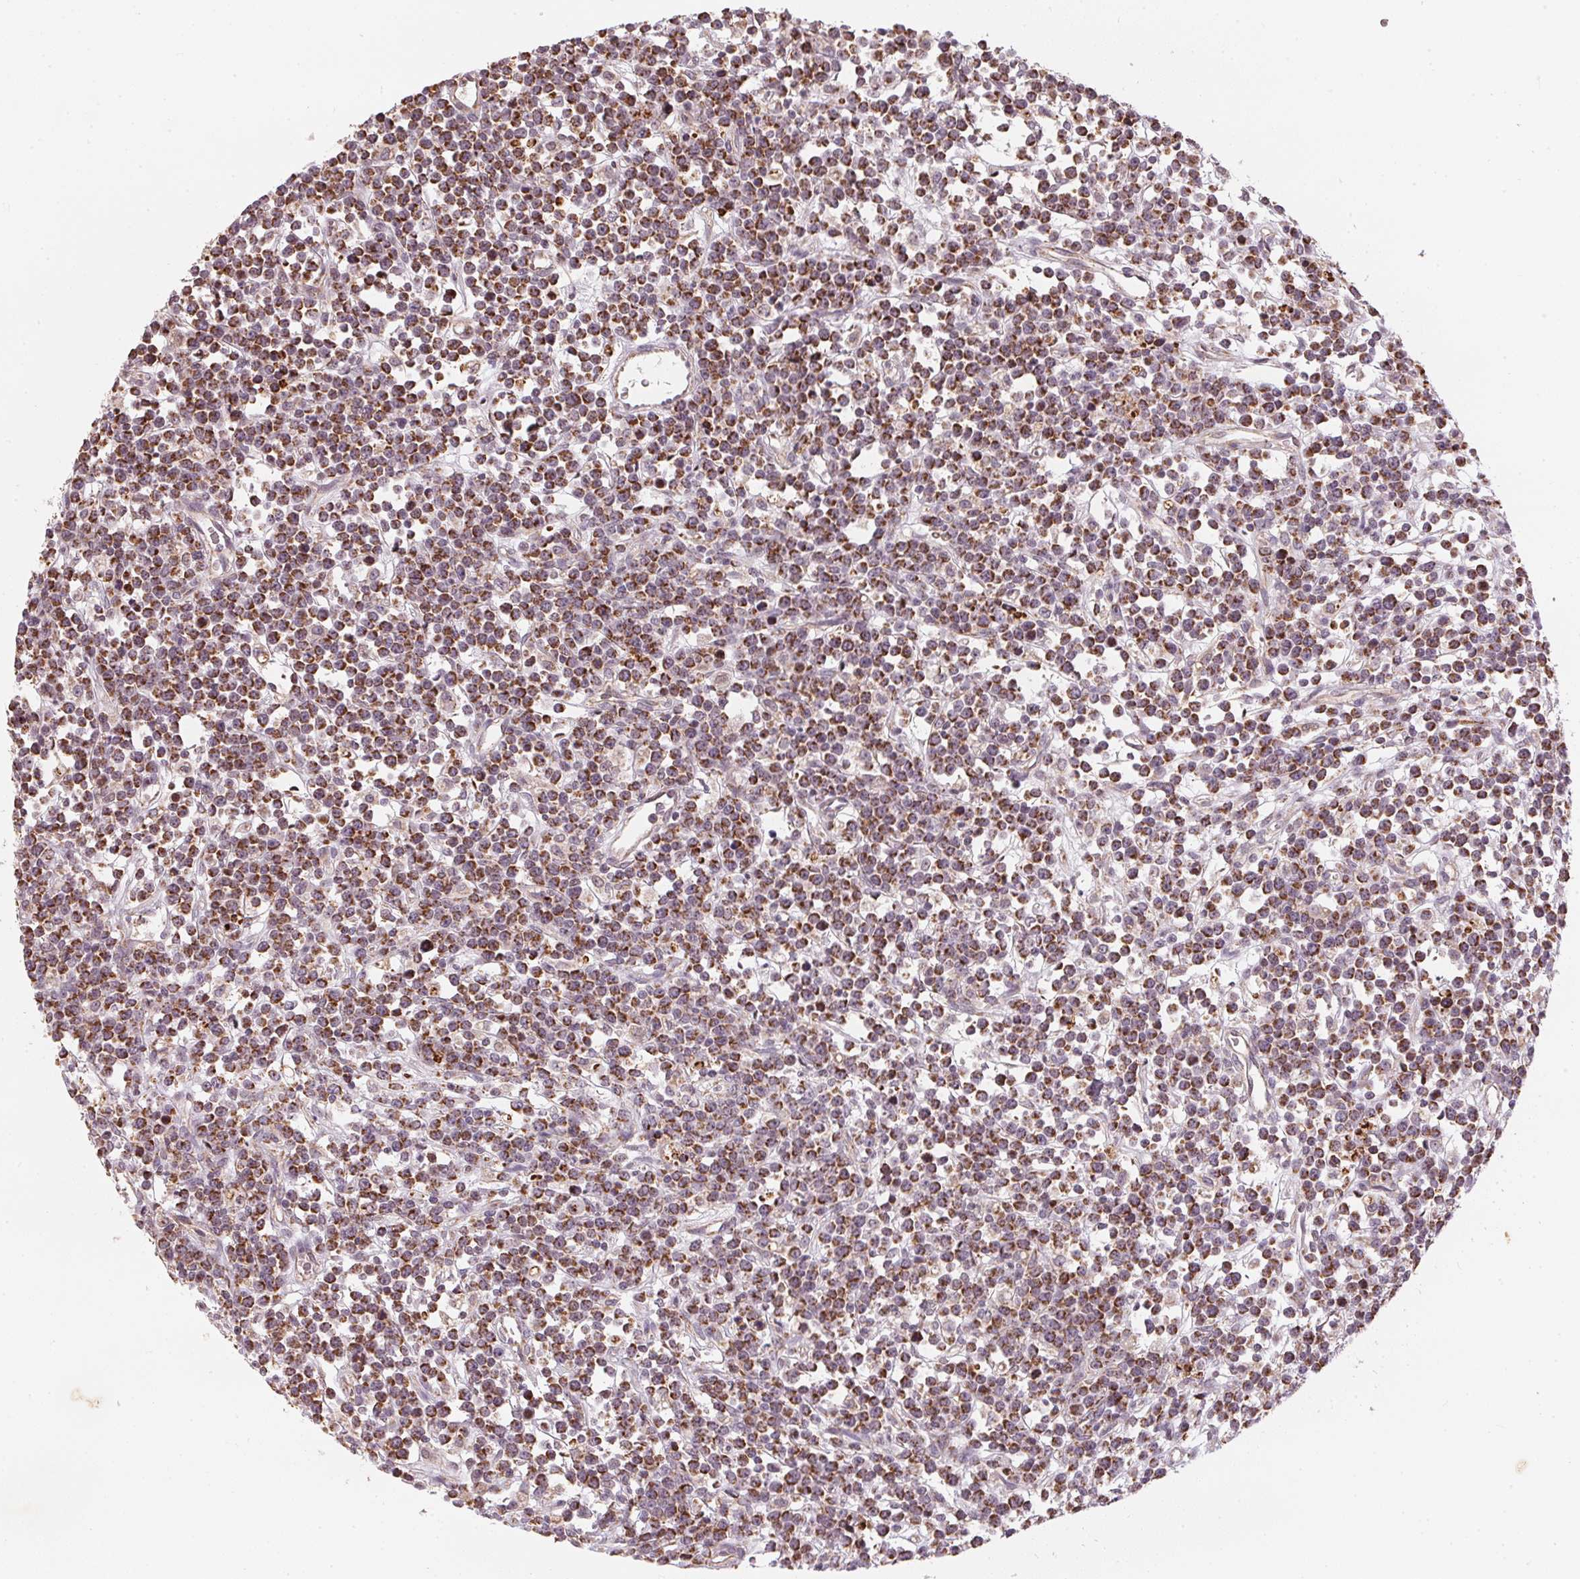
{"staining": {"intensity": "moderate", "quantity": "25%-75%", "location": "cytoplasmic/membranous"}, "tissue": "lymphoma", "cell_type": "Tumor cells", "image_type": "cancer", "snomed": [{"axis": "morphology", "description": "Malignant lymphoma, non-Hodgkin's type, High grade"}, {"axis": "topography", "description": "Ovary"}], "caption": "A brown stain highlights moderate cytoplasmic/membranous positivity of a protein in human lymphoma tumor cells. The staining was performed using DAB (3,3'-diaminobenzidine), with brown indicating positive protein expression. Nuclei are stained blue with hematoxylin.", "gene": "MATCAP1", "patient": {"sex": "female", "age": 56}}